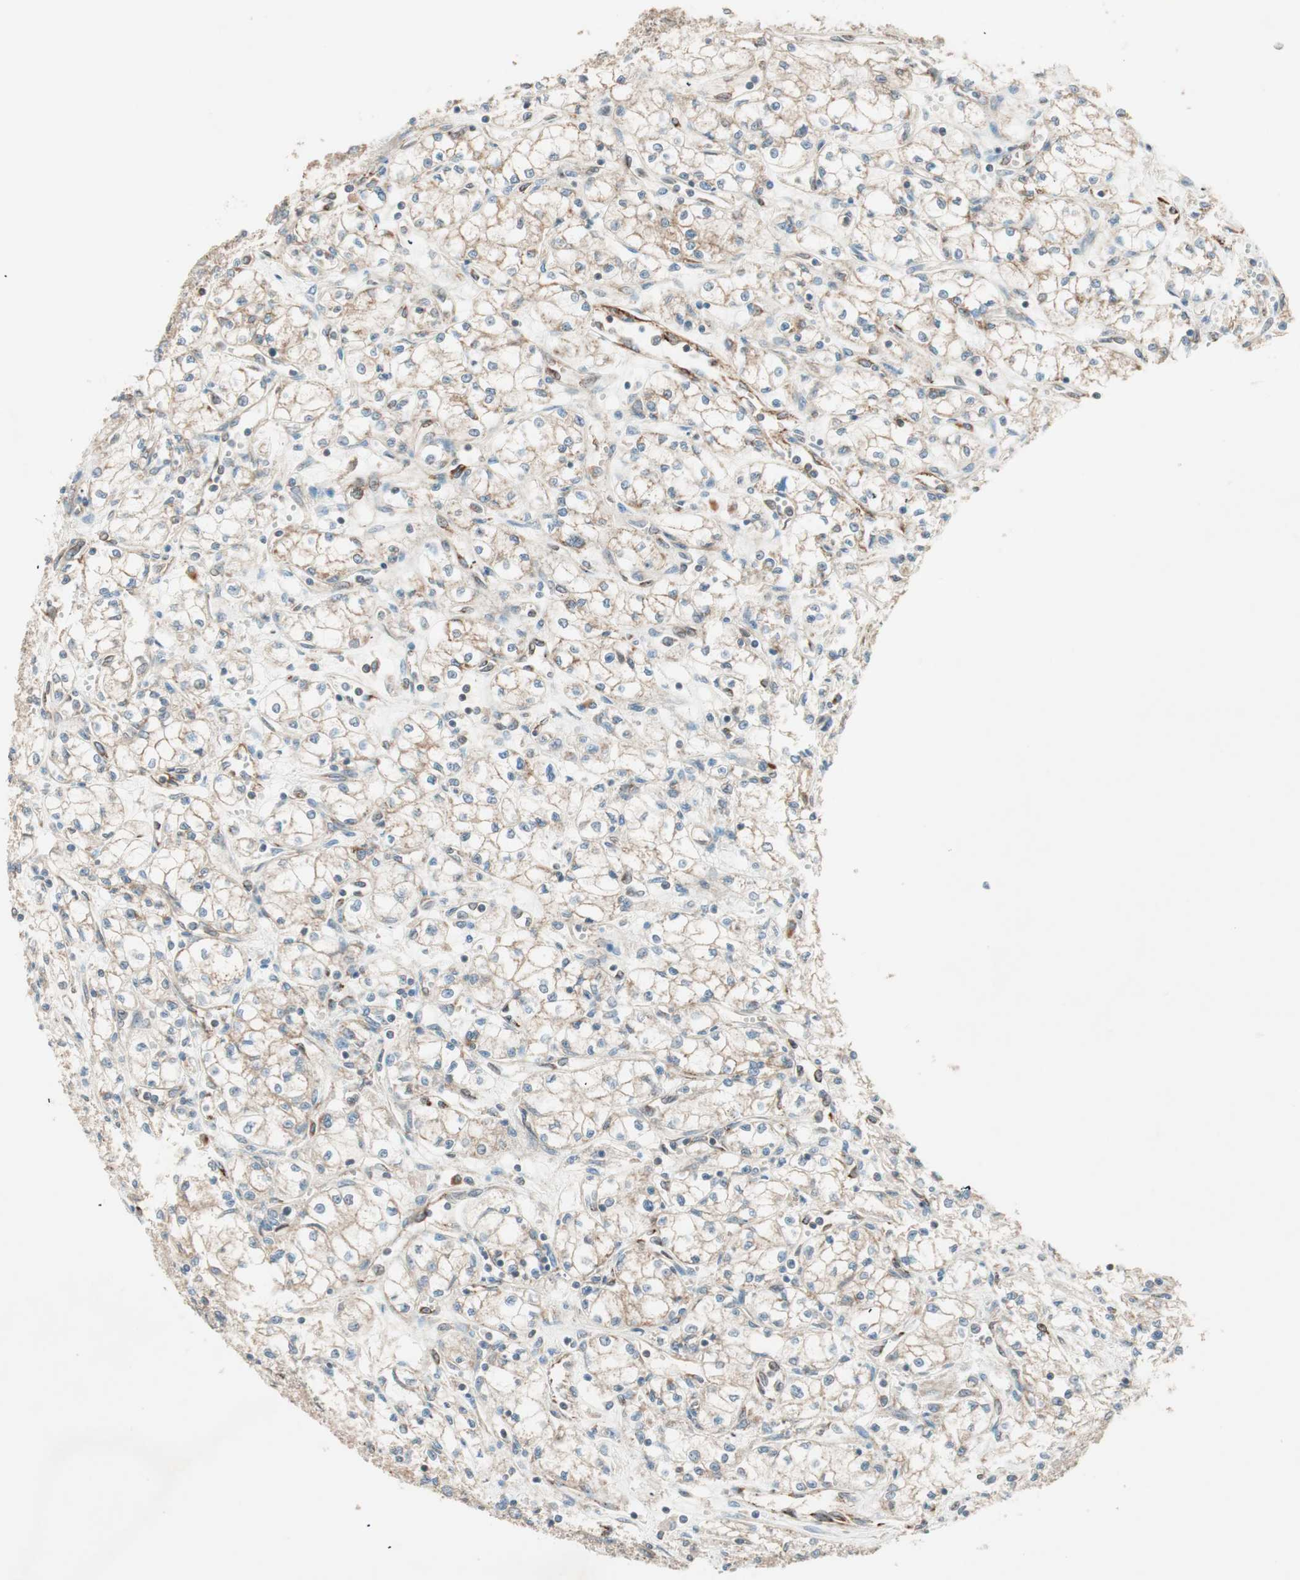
{"staining": {"intensity": "weak", "quantity": ">75%", "location": "cytoplasmic/membranous"}, "tissue": "renal cancer", "cell_type": "Tumor cells", "image_type": "cancer", "snomed": [{"axis": "morphology", "description": "Normal tissue, NOS"}, {"axis": "morphology", "description": "Adenocarcinoma, NOS"}, {"axis": "topography", "description": "Kidney"}], "caption": "Renal adenocarcinoma was stained to show a protein in brown. There is low levels of weak cytoplasmic/membranous staining in about >75% of tumor cells.", "gene": "CC2D1A", "patient": {"sex": "male", "age": 59}}